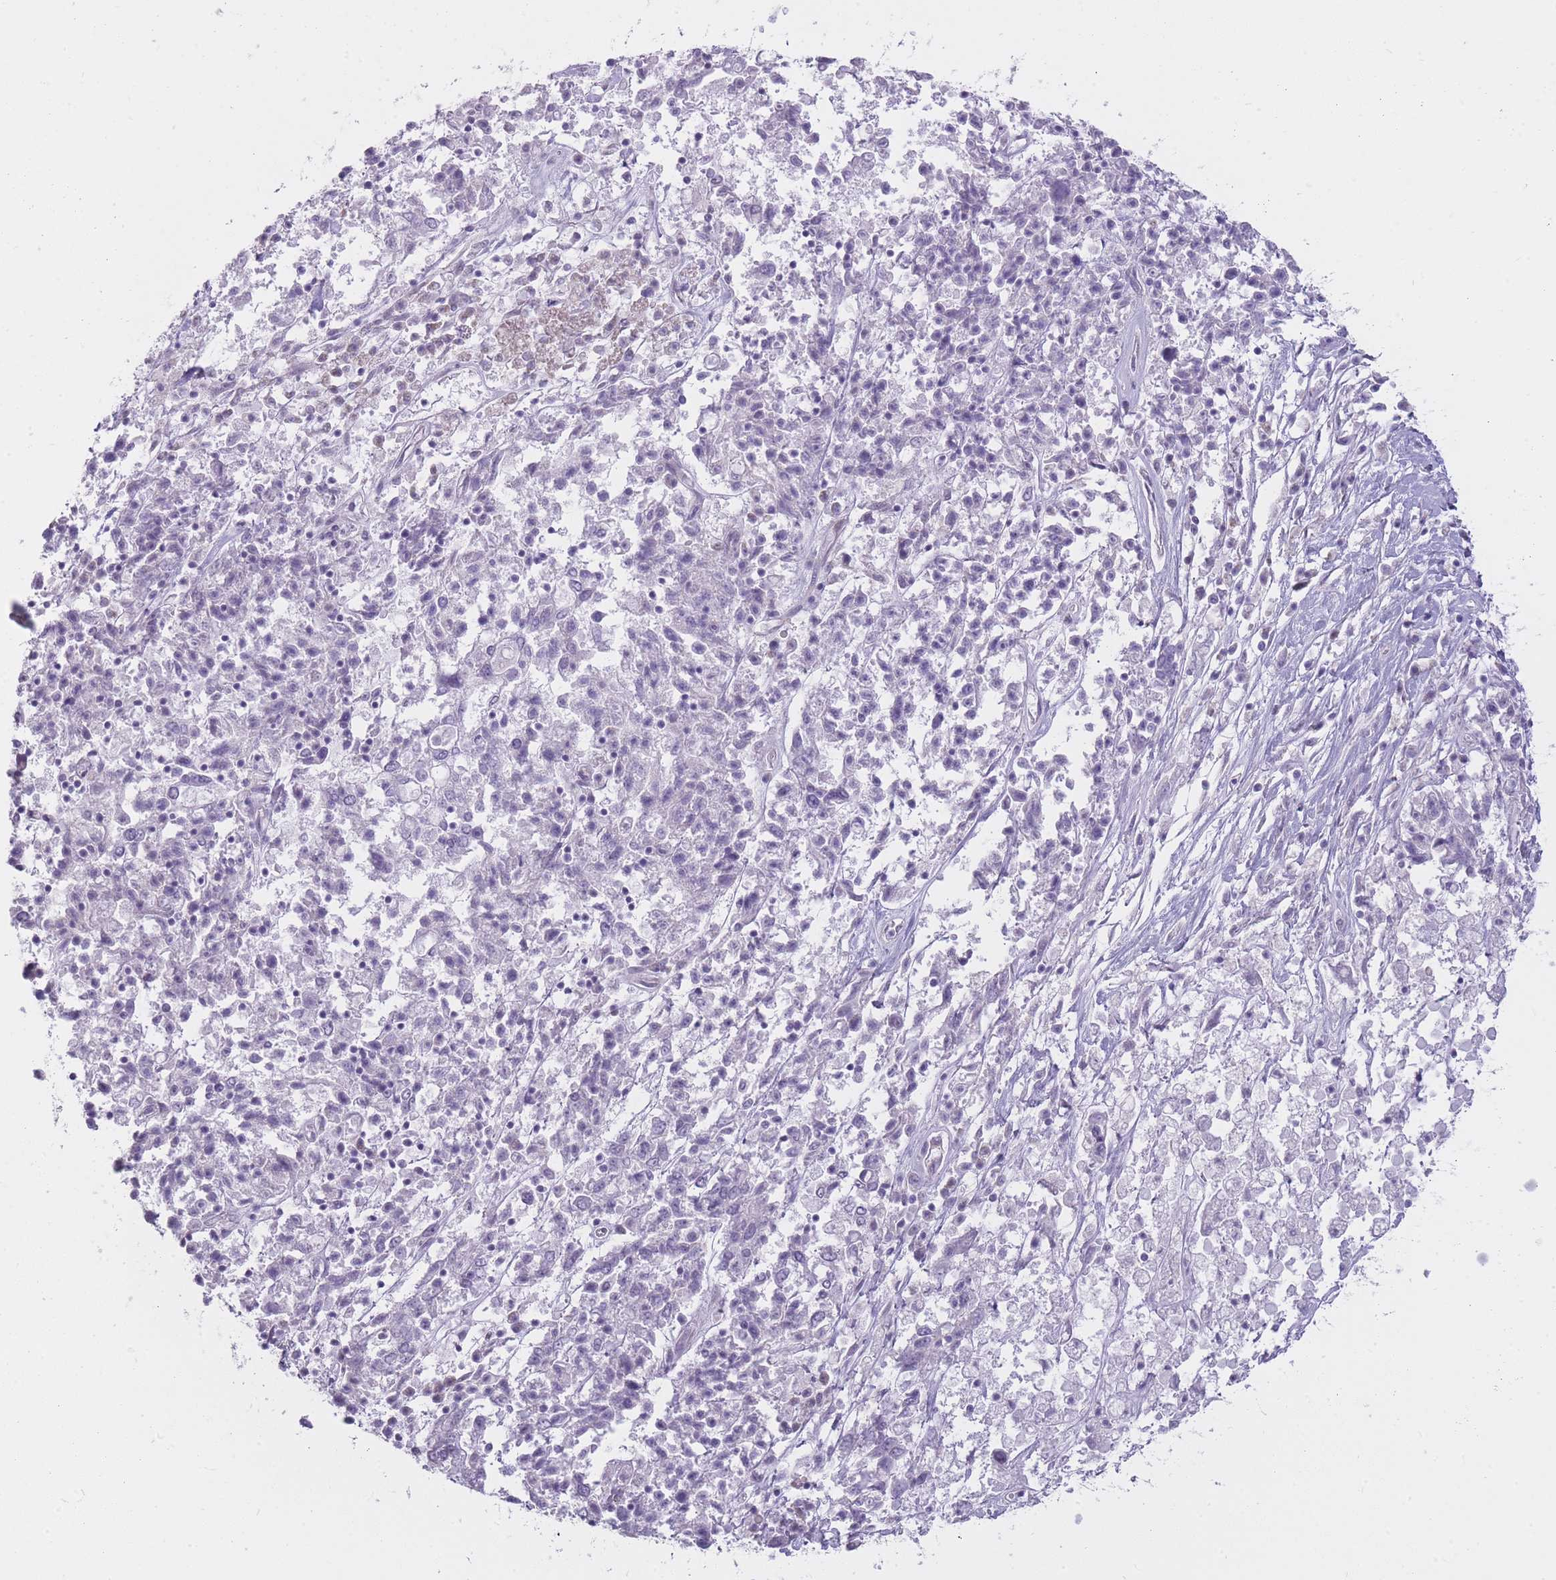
{"staining": {"intensity": "negative", "quantity": "none", "location": "none"}, "tissue": "ovarian cancer", "cell_type": "Tumor cells", "image_type": "cancer", "snomed": [{"axis": "morphology", "description": "Carcinoma, endometroid"}, {"axis": "topography", "description": "Ovary"}], "caption": "The image demonstrates no significant staining in tumor cells of endometroid carcinoma (ovarian).", "gene": "PGRMC2", "patient": {"sex": "female", "age": 62}}